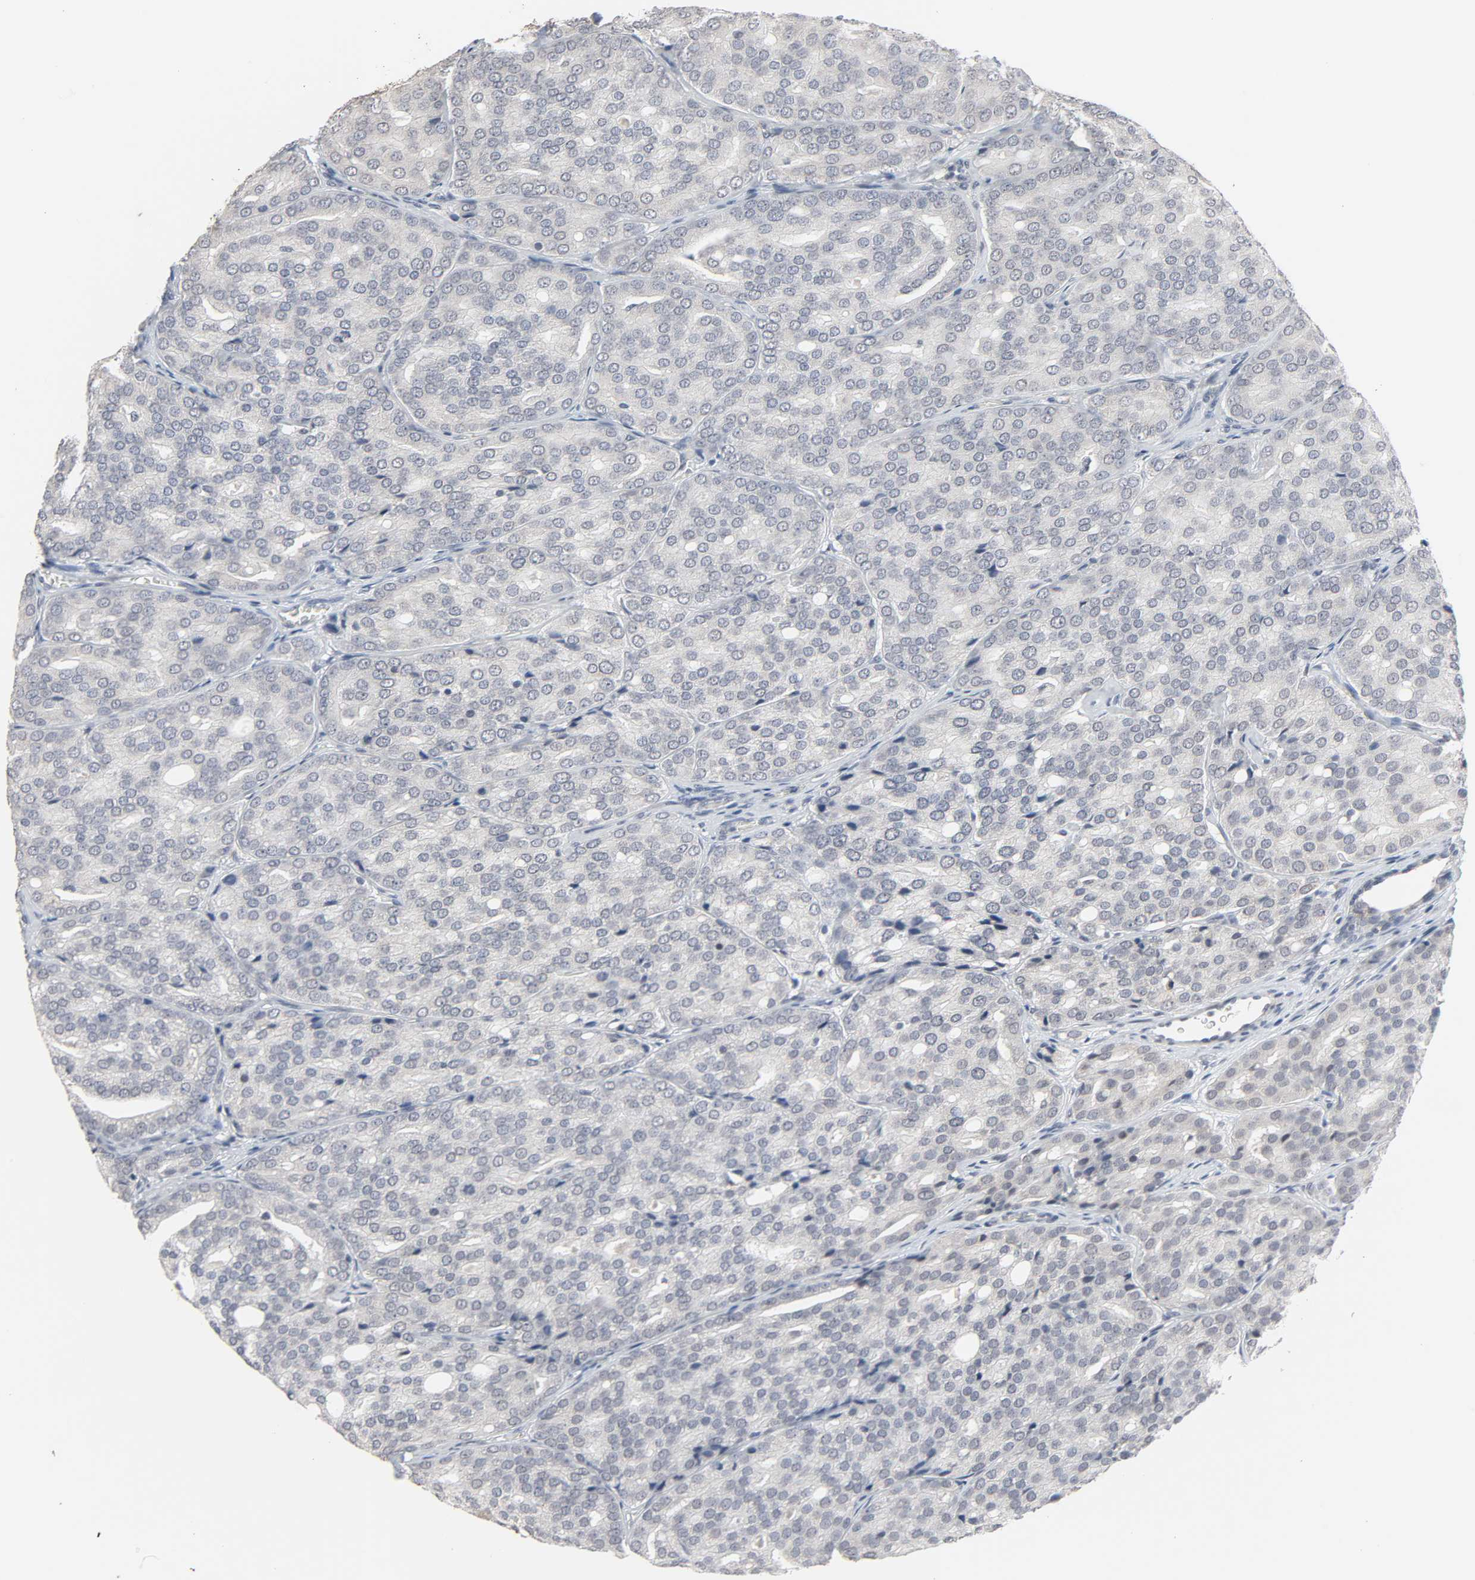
{"staining": {"intensity": "negative", "quantity": "none", "location": "none"}, "tissue": "prostate cancer", "cell_type": "Tumor cells", "image_type": "cancer", "snomed": [{"axis": "morphology", "description": "Adenocarcinoma, High grade"}, {"axis": "topography", "description": "Prostate"}], "caption": "Immunohistochemical staining of prostate adenocarcinoma (high-grade) shows no significant expression in tumor cells.", "gene": "MT3", "patient": {"sex": "male", "age": 64}}